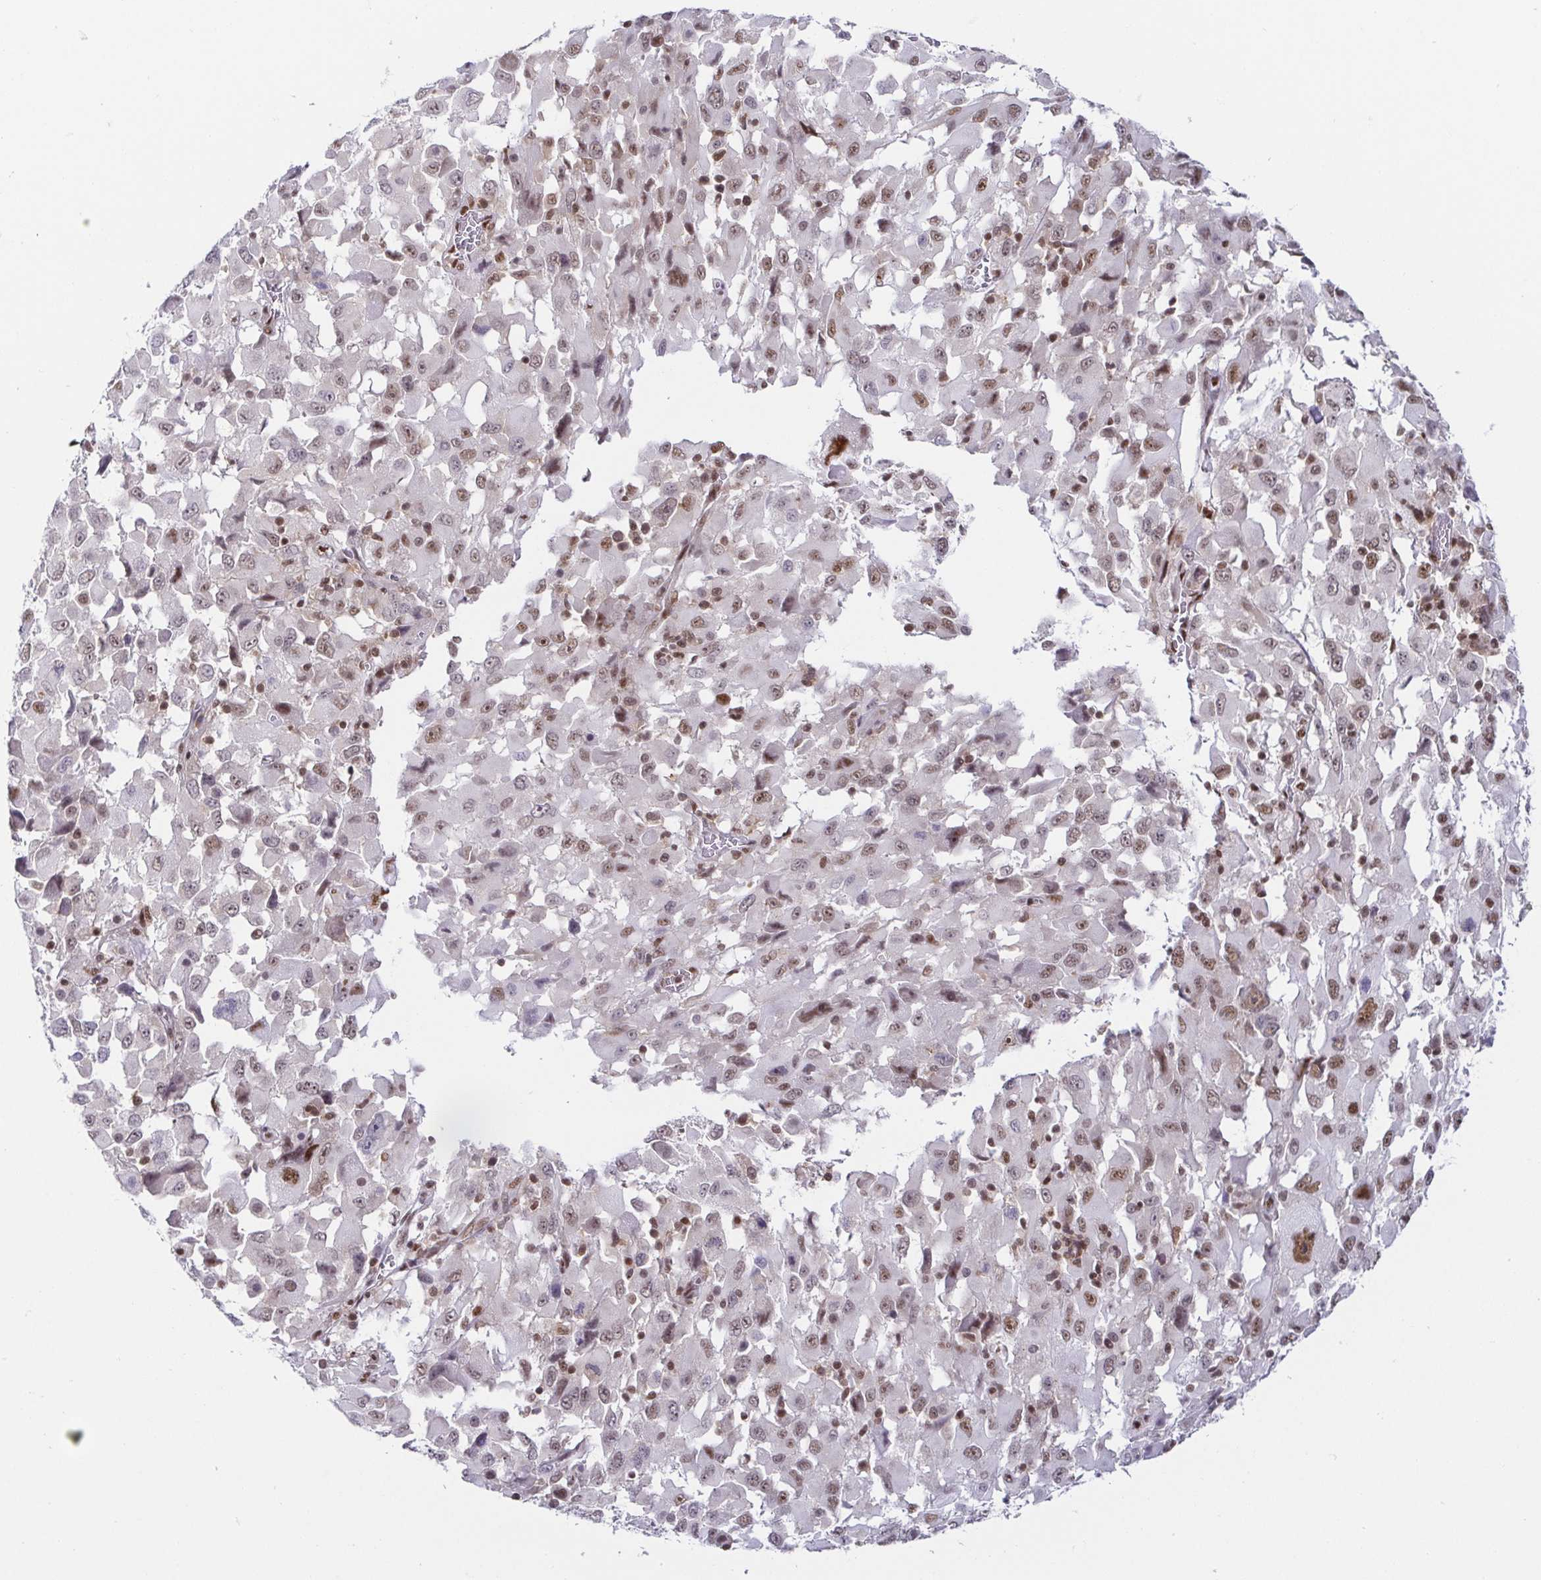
{"staining": {"intensity": "weak", "quantity": "25%-75%", "location": "nuclear"}, "tissue": "melanoma", "cell_type": "Tumor cells", "image_type": "cancer", "snomed": [{"axis": "morphology", "description": "Malignant melanoma, Metastatic site"}, {"axis": "topography", "description": "Soft tissue"}], "caption": "There is low levels of weak nuclear expression in tumor cells of melanoma, as demonstrated by immunohistochemical staining (brown color).", "gene": "EWSR1", "patient": {"sex": "male", "age": 50}}